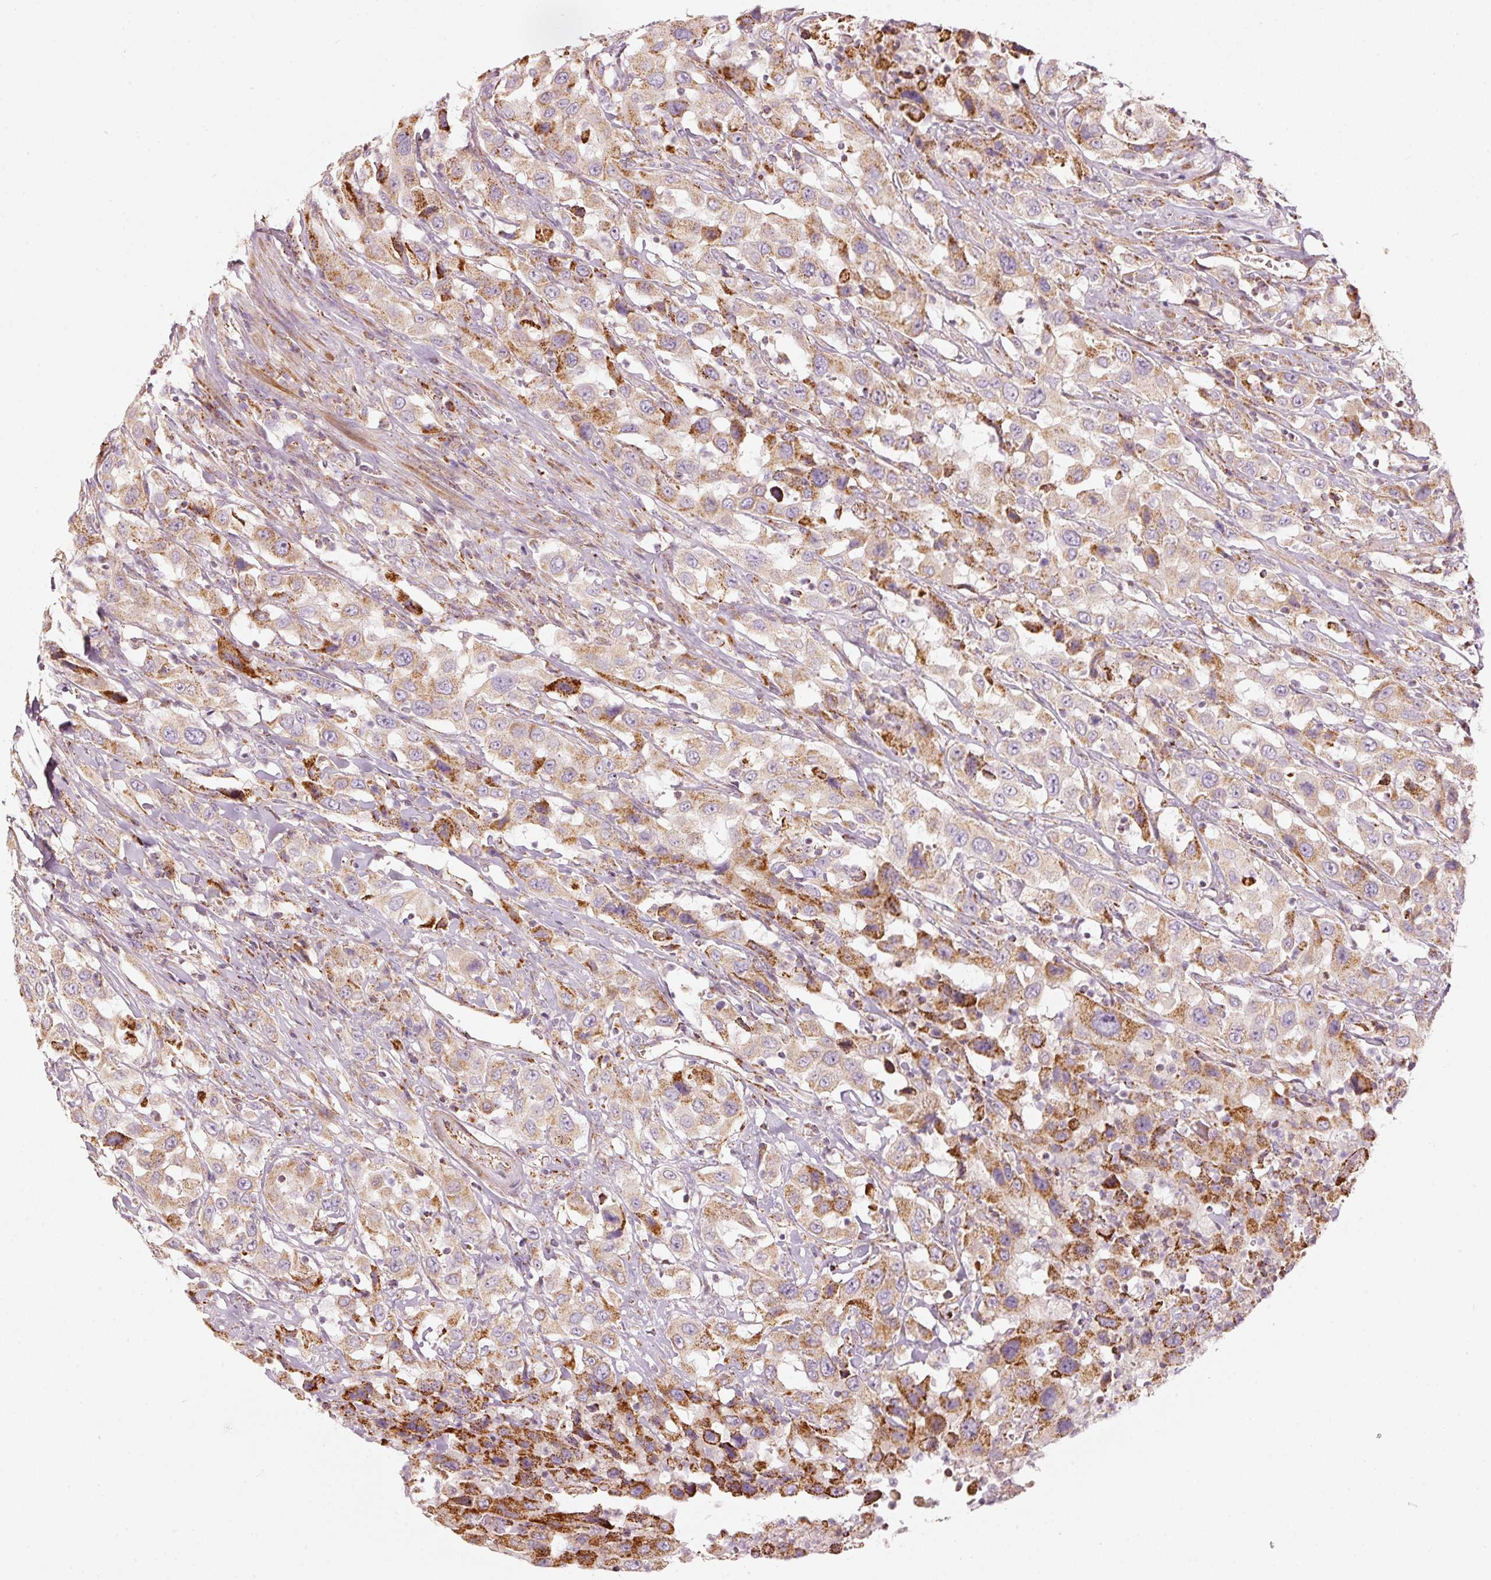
{"staining": {"intensity": "strong", "quantity": "<25%", "location": "cytoplasmic/membranous"}, "tissue": "urothelial cancer", "cell_type": "Tumor cells", "image_type": "cancer", "snomed": [{"axis": "morphology", "description": "Urothelial carcinoma, High grade"}, {"axis": "topography", "description": "Urinary bladder"}], "caption": "Protein expression analysis of high-grade urothelial carcinoma shows strong cytoplasmic/membranous staining in about <25% of tumor cells.", "gene": "C17orf98", "patient": {"sex": "male", "age": 61}}